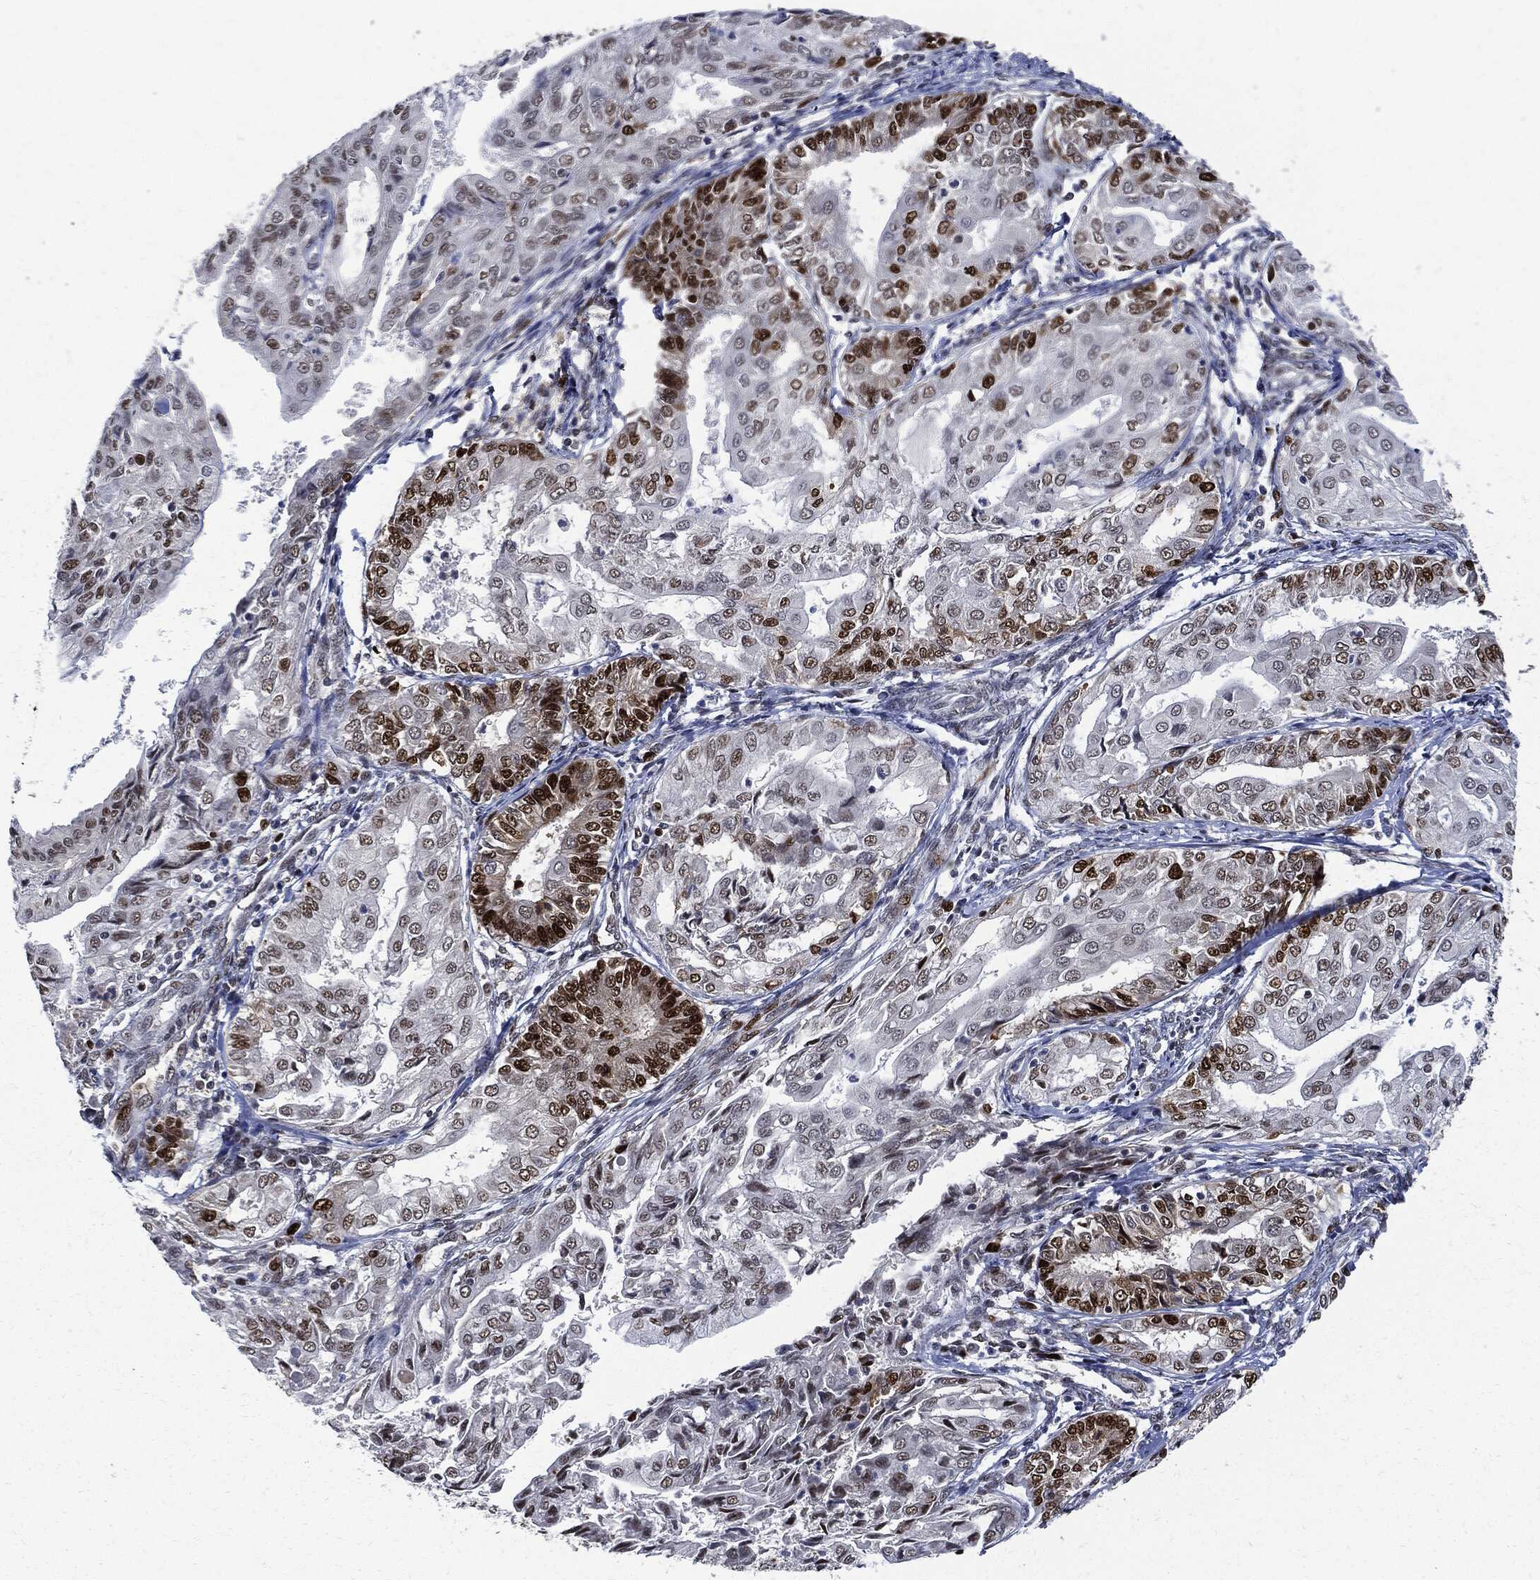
{"staining": {"intensity": "strong", "quantity": "<25%", "location": "nuclear"}, "tissue": "endometrial cancer", "cell_type": "Tumor cells", "image_type": "cancer", "snomed": [{"axis": "morphology", "description": "Adenocarcinoma, NOS"}, {"axis": "topography", "description": "Endometrium"}], "caption": "Immunohistochemical staining of adenocarcinoma (endometrial) displays strong nuclear protein positivity in about <25% of tumor cells.", "gene": "PCNA", "patient": {"sex": "female", "age": 68}}